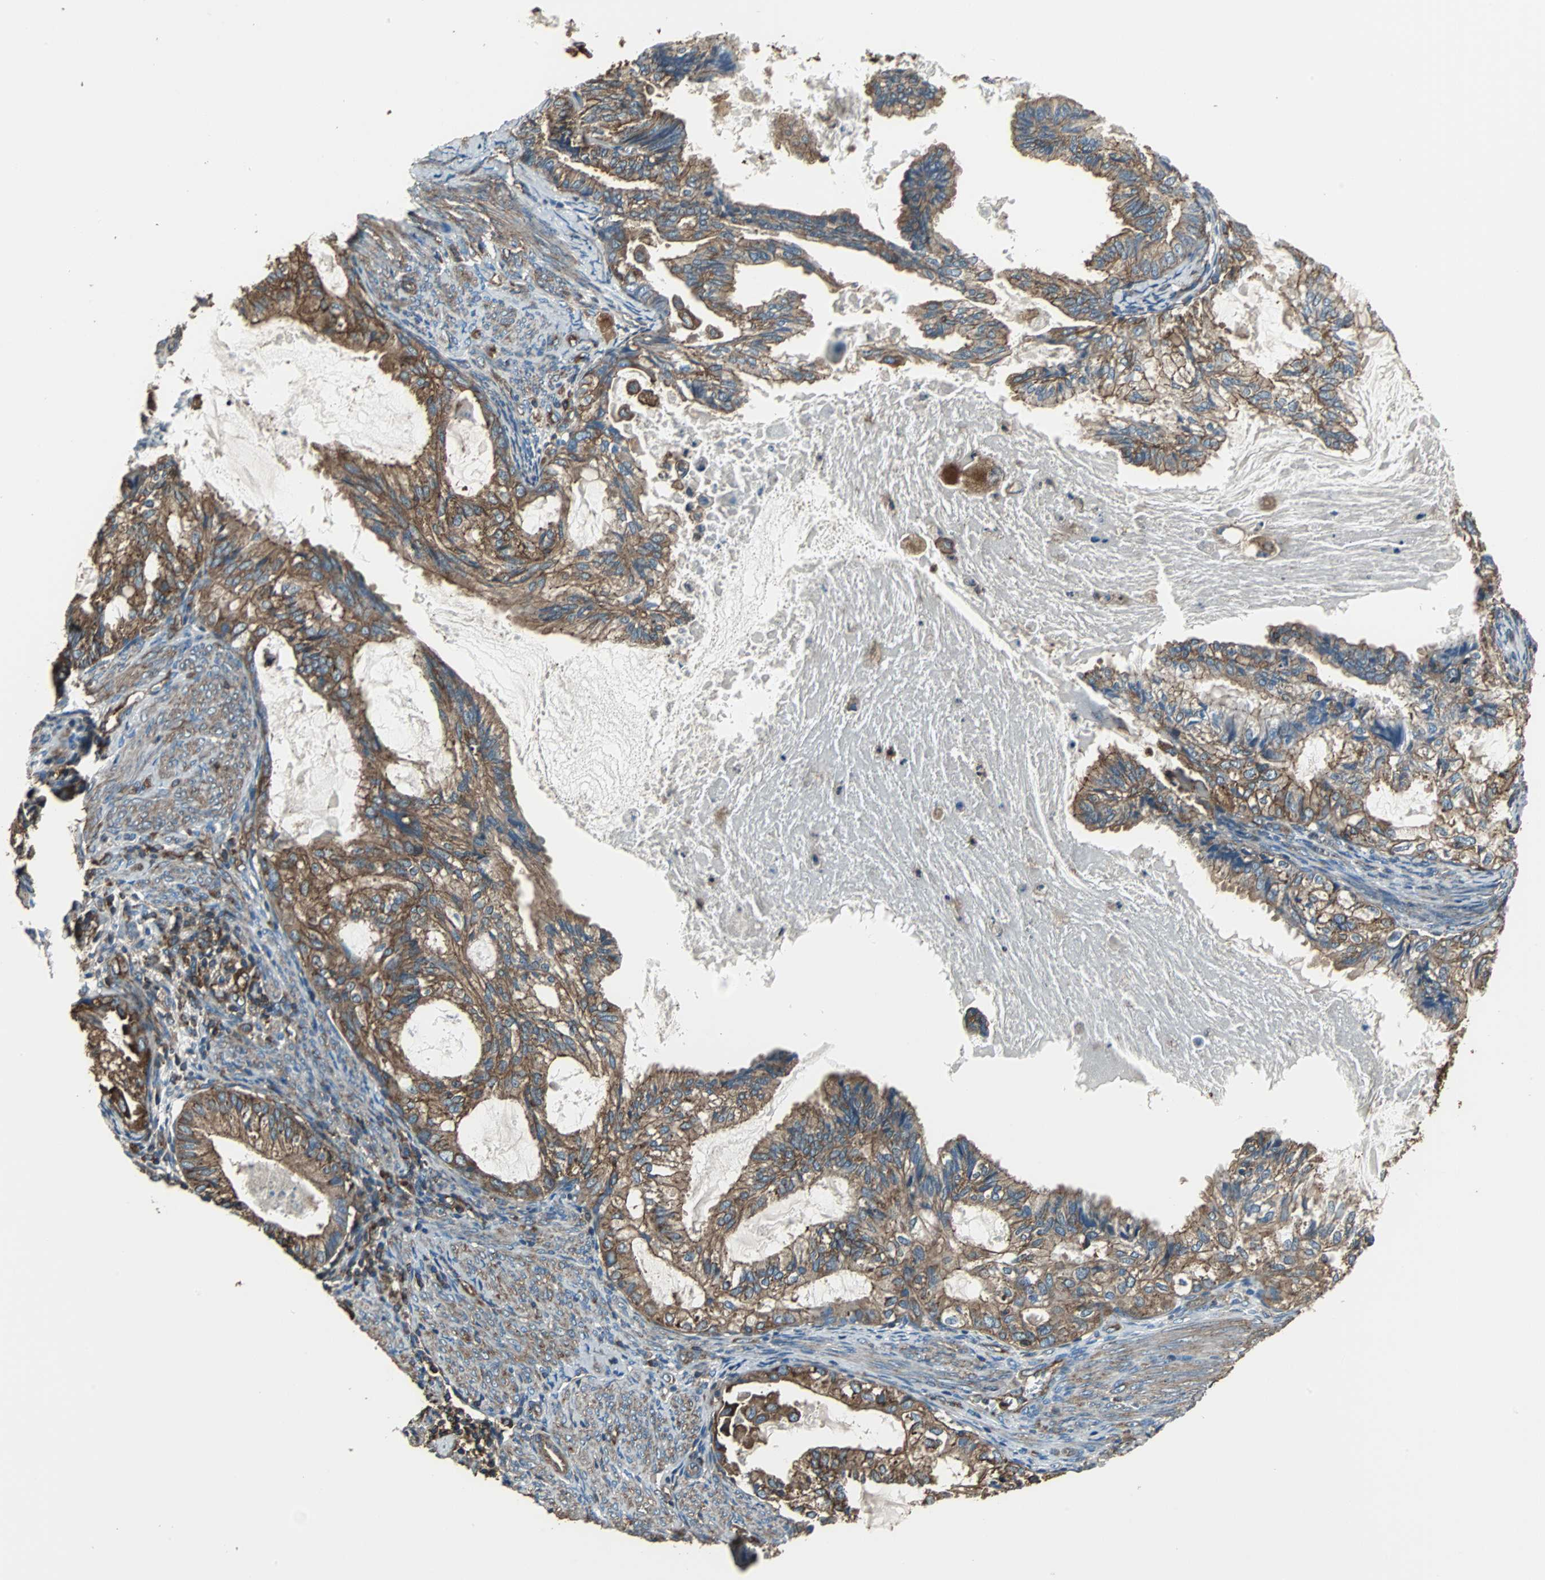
{"staining": {"intensity": "strong", "quantity": ">75%", "location": "cytoplasmic/membranous"}, "tissue": "cervical cancer", "cell_type": "Tumor cells", "image_type": "cancer", "snomed": [{"axis": "morphology", "description": "Normal tissue, NOS"}, {"axis": "morphology", "description": "Adenocarcinoma, NOS"}, {"axis": "topography", "description": "Cervix"}, {"axis": "topography", "description": "Endometrium"}], "caption": "Immunohistochemistry micrograph of neoplastic tissue: human cervical cancer stained using IHC reveals high levels of strong protein expression localized specifically in the cytoplasmic/membranous of tumor cells, appearing as a cytoplasmic/membranous brown color.", "gene": "ACTN1", "patient": {"sex": "female", "age": 86}}